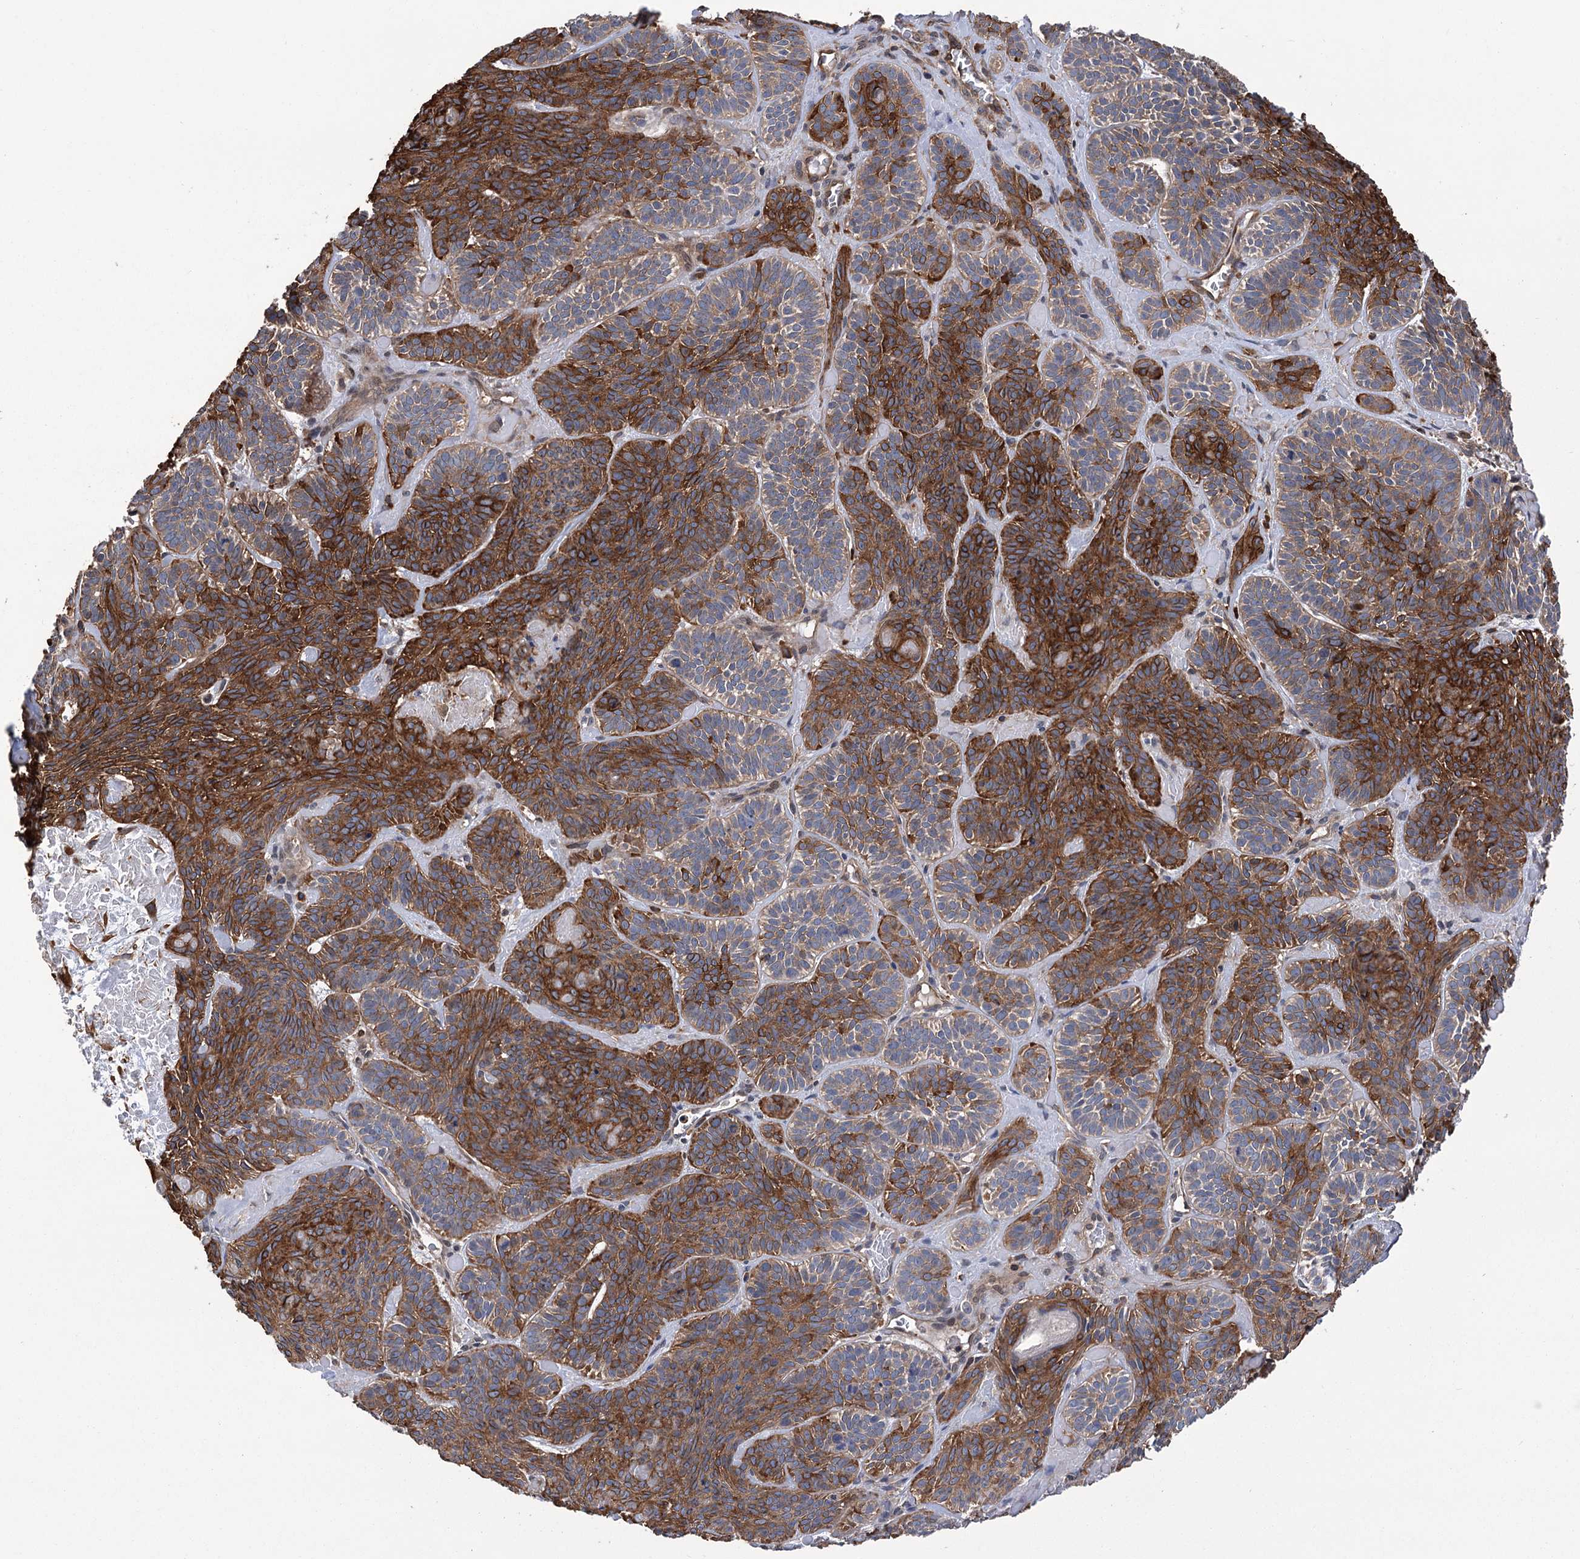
{"staining": {"intensity": "strong", "quantity": "25%-75%", "location": "cytoplasmic/membranous"}, "tissue": "skin cancer", "cell_type": "Tumor cells", "image_type": "cancer", "snomed": [{"axis": "morphology", "description": "Basal cell carcinoma"}, {"axis": "topography", "description": "Skin"}], "caption": "Strong cytoplasmic/membranous positivity for a protein is present in about 25%-75% of tumor cells of basal cell carcinoma (skin) using IHC.", "gene": "DPP3", "patient": {"sex": "male", "age": 85}}